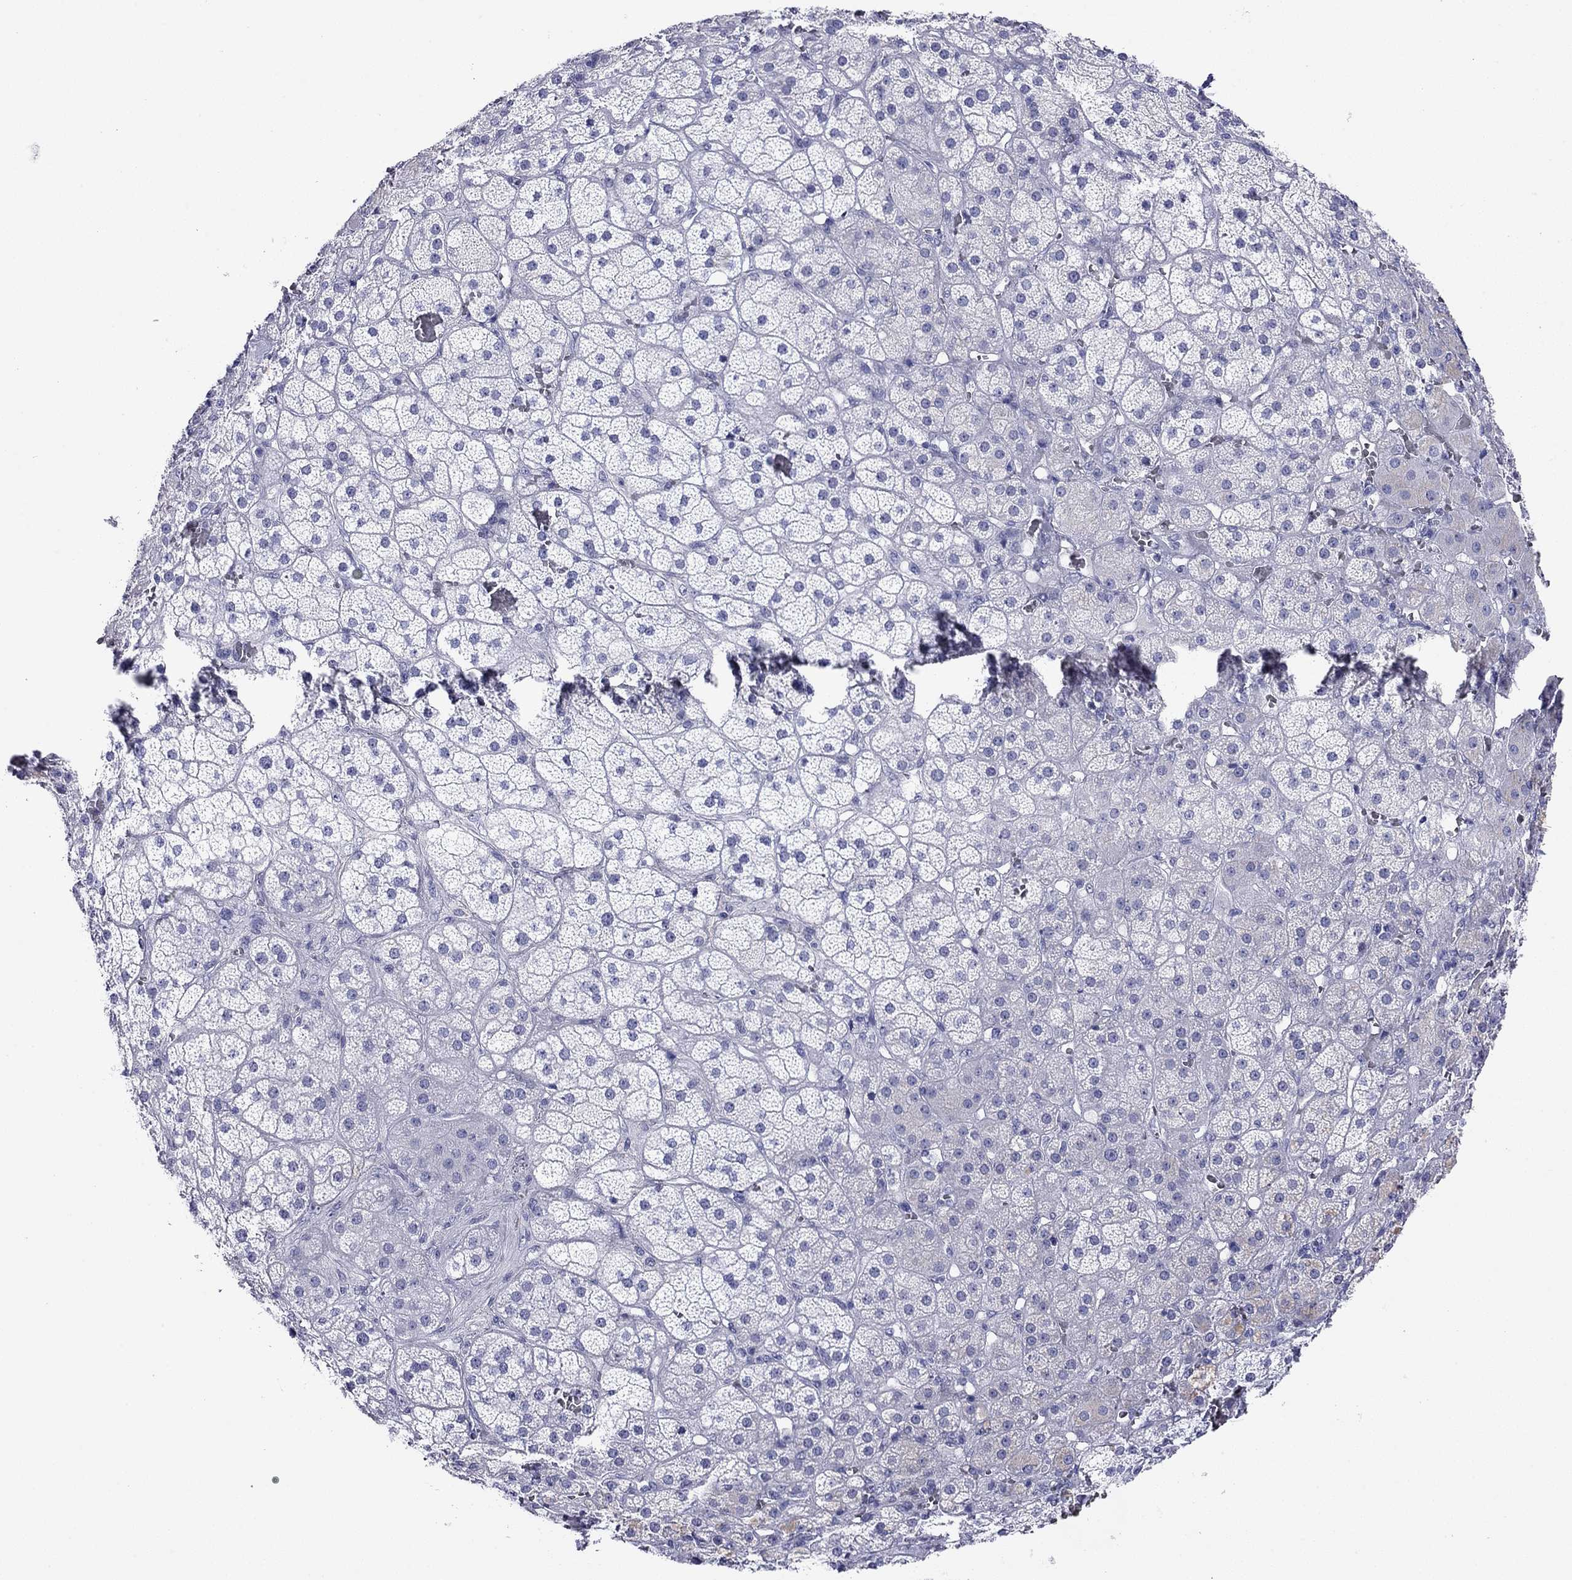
{"staining": {"intensity": "negative", "quantity": "none", "location": "none"}, "tissue": "adrenal gland", "cell_type": "Glandular cells", "image_type": "normal", "snomed": [{"axis": "morphology", "description": "Normal tissue, NOS"}, {"axis": "topography", "description": "Adrenal gland"}], "caption": "Glandular cells show no significant expression in benign adrenal gland. (Brightfield microscopy of DAB IHC at high magnification).", "gene": "MYMX", "patient": {"sex": "male", "age": 57}}